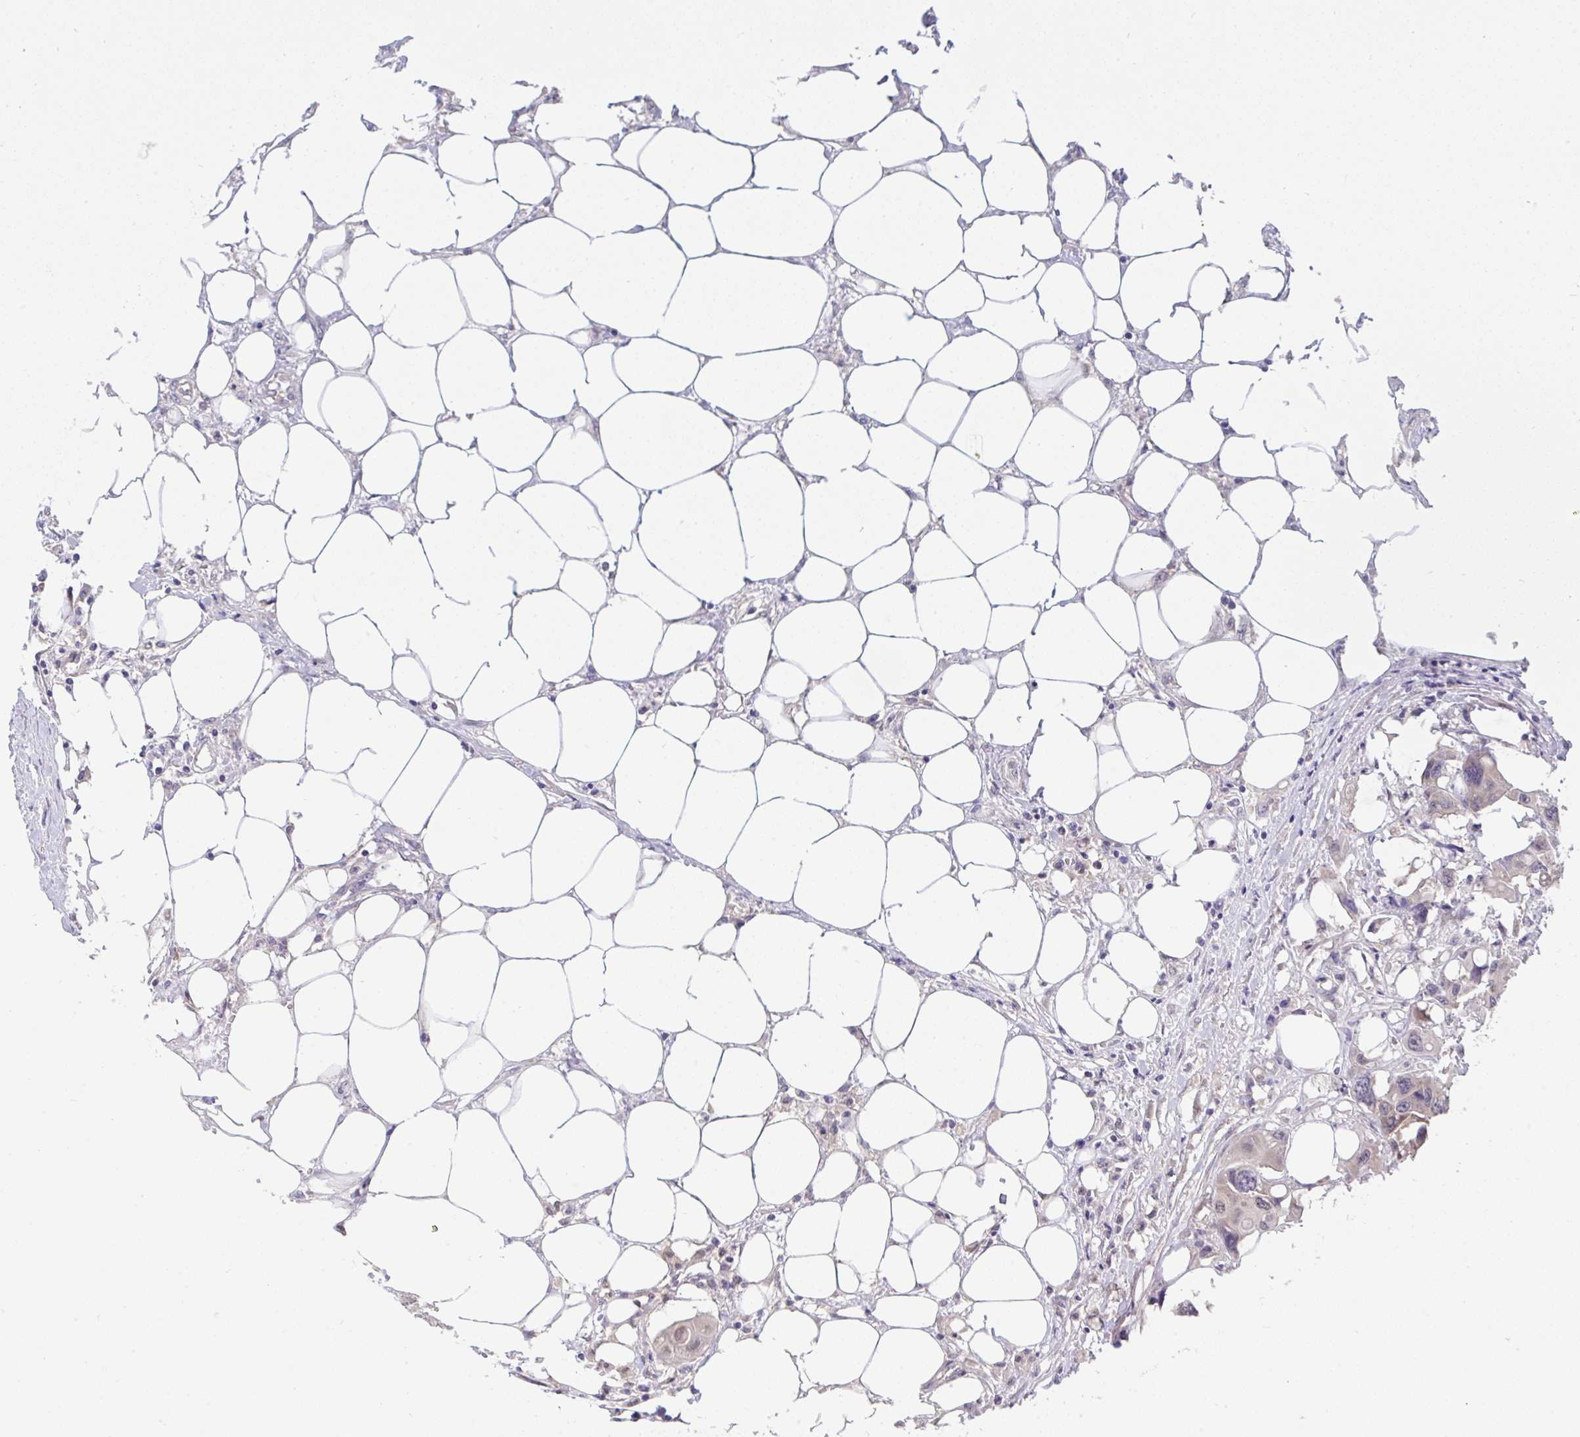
{"staining": {"intensity": "negative", "quantity": "none", "location": "none"}, "tissue": "colorectal cancer", "cell_type": "Tumor cells", "image_type": "cancer", "snomed": [{"axis": "morphology", "description": "Adenocarcinoma, NOS"}, {"axis": "topography", "description": "Colon"}], "caption": "IHC of colorectal adenocarcinoma reveals no expression in tumor cells. (DAB IHC, high magnification).", "gene": "TMEM41A", "patient": {"sex": "male", "age": 77}}